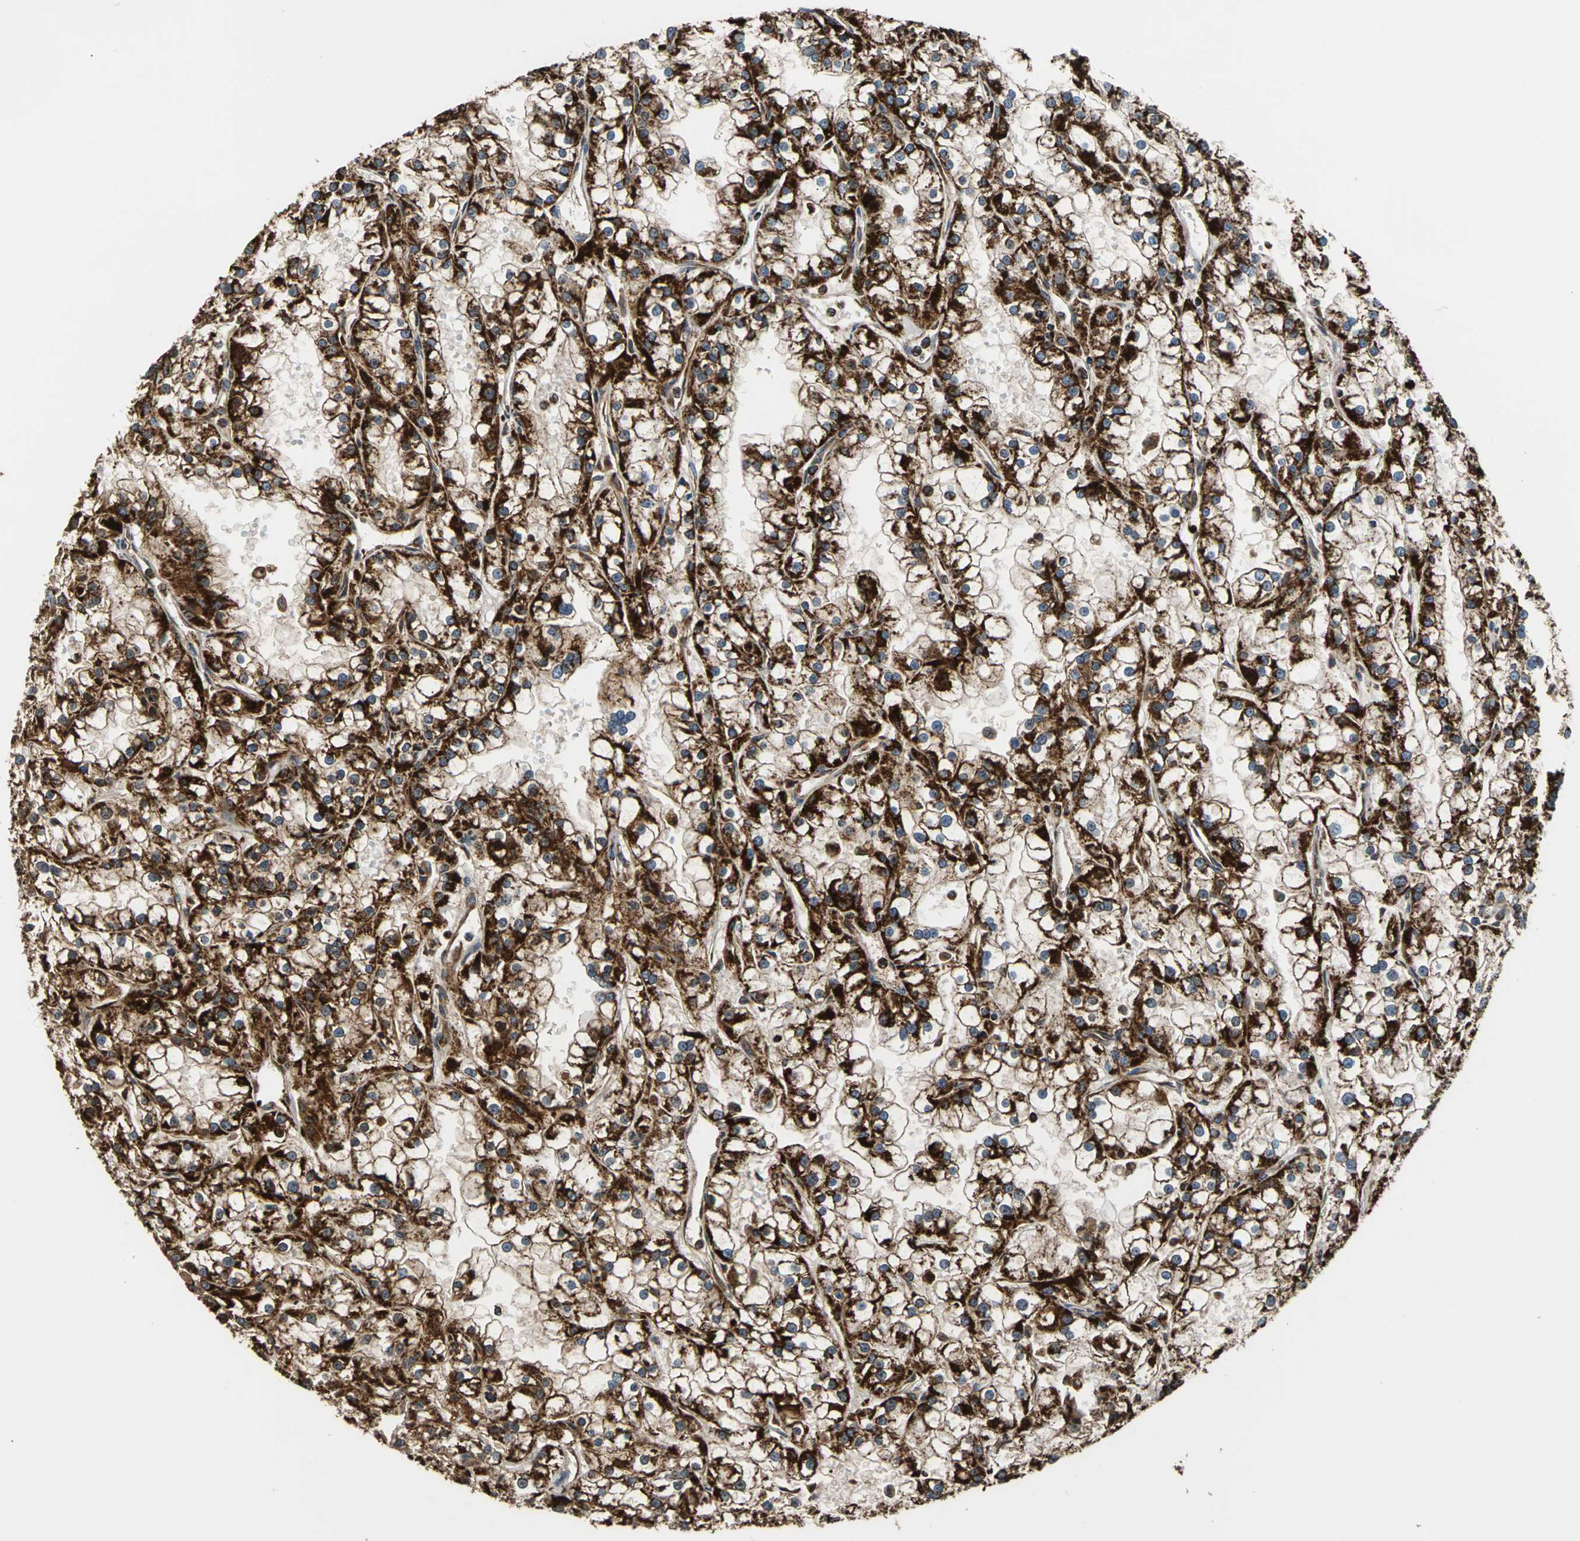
{"staining": {"intensity": "strong", "quantity": ">75%", "location": "cytoplasmic/membranous"}, "tissue": "renal cancer", "cell_type": "Tumor cells", "image_type": "cancer", "snomed": [{"axis": "morphology", "description": "Adenocarcinoma, NOS"}, {"axis": "topography", "description": "Kidney"}], "caption": "IHC of renal adenocarcinoma demonstrates high levels of strong cytoplasmic/membranous staining in approximately >75% of tumor cells. (Brightfield microscopy of DAB IHC at high magnification).", "gene": "ECH1", "patient": {"sex": "female", "age": 52}}